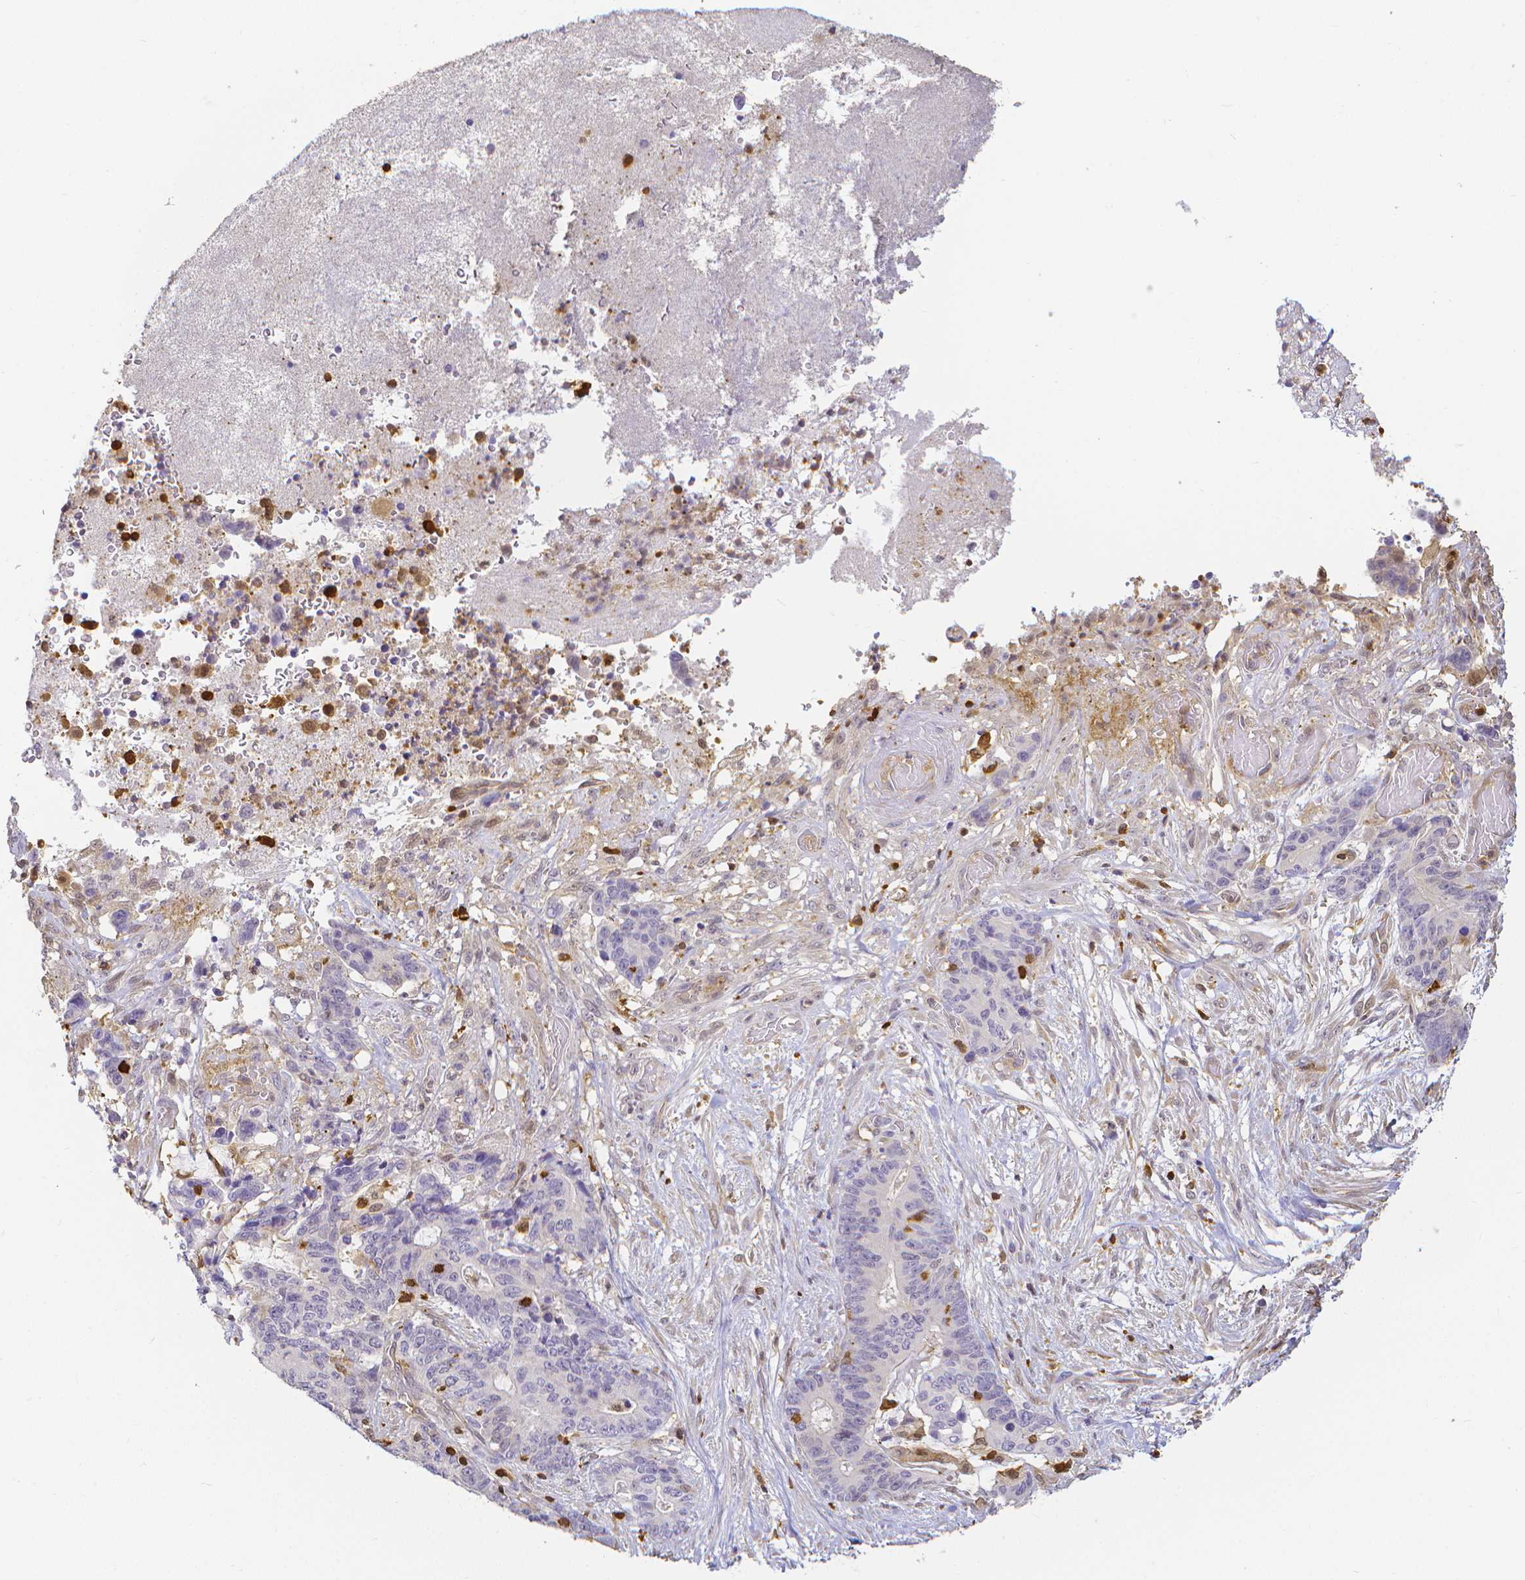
{"staining": {"intensity": "negative", "quantity": "none", "location": "none"}, "tissue": "stomach cancer", "cell_type": "Tumor cells", "image_type": "cancer", "snomed": [{"axis": "morphology", "description": "Normal tissue, NOS"}, {"axis": "morphology", "description": "Adenocarcinoma, NOS"}, {"axis": "topography", "description": "Stomach"}], "caption": "High power microscopy photomicrograph of an immunohistochemistry (IHC) image of stomach adenocarcinoma, revealing no significant expression in tumor cells.", "gene": "COTL1", "patient": {"sex": "female", "age": 64}}